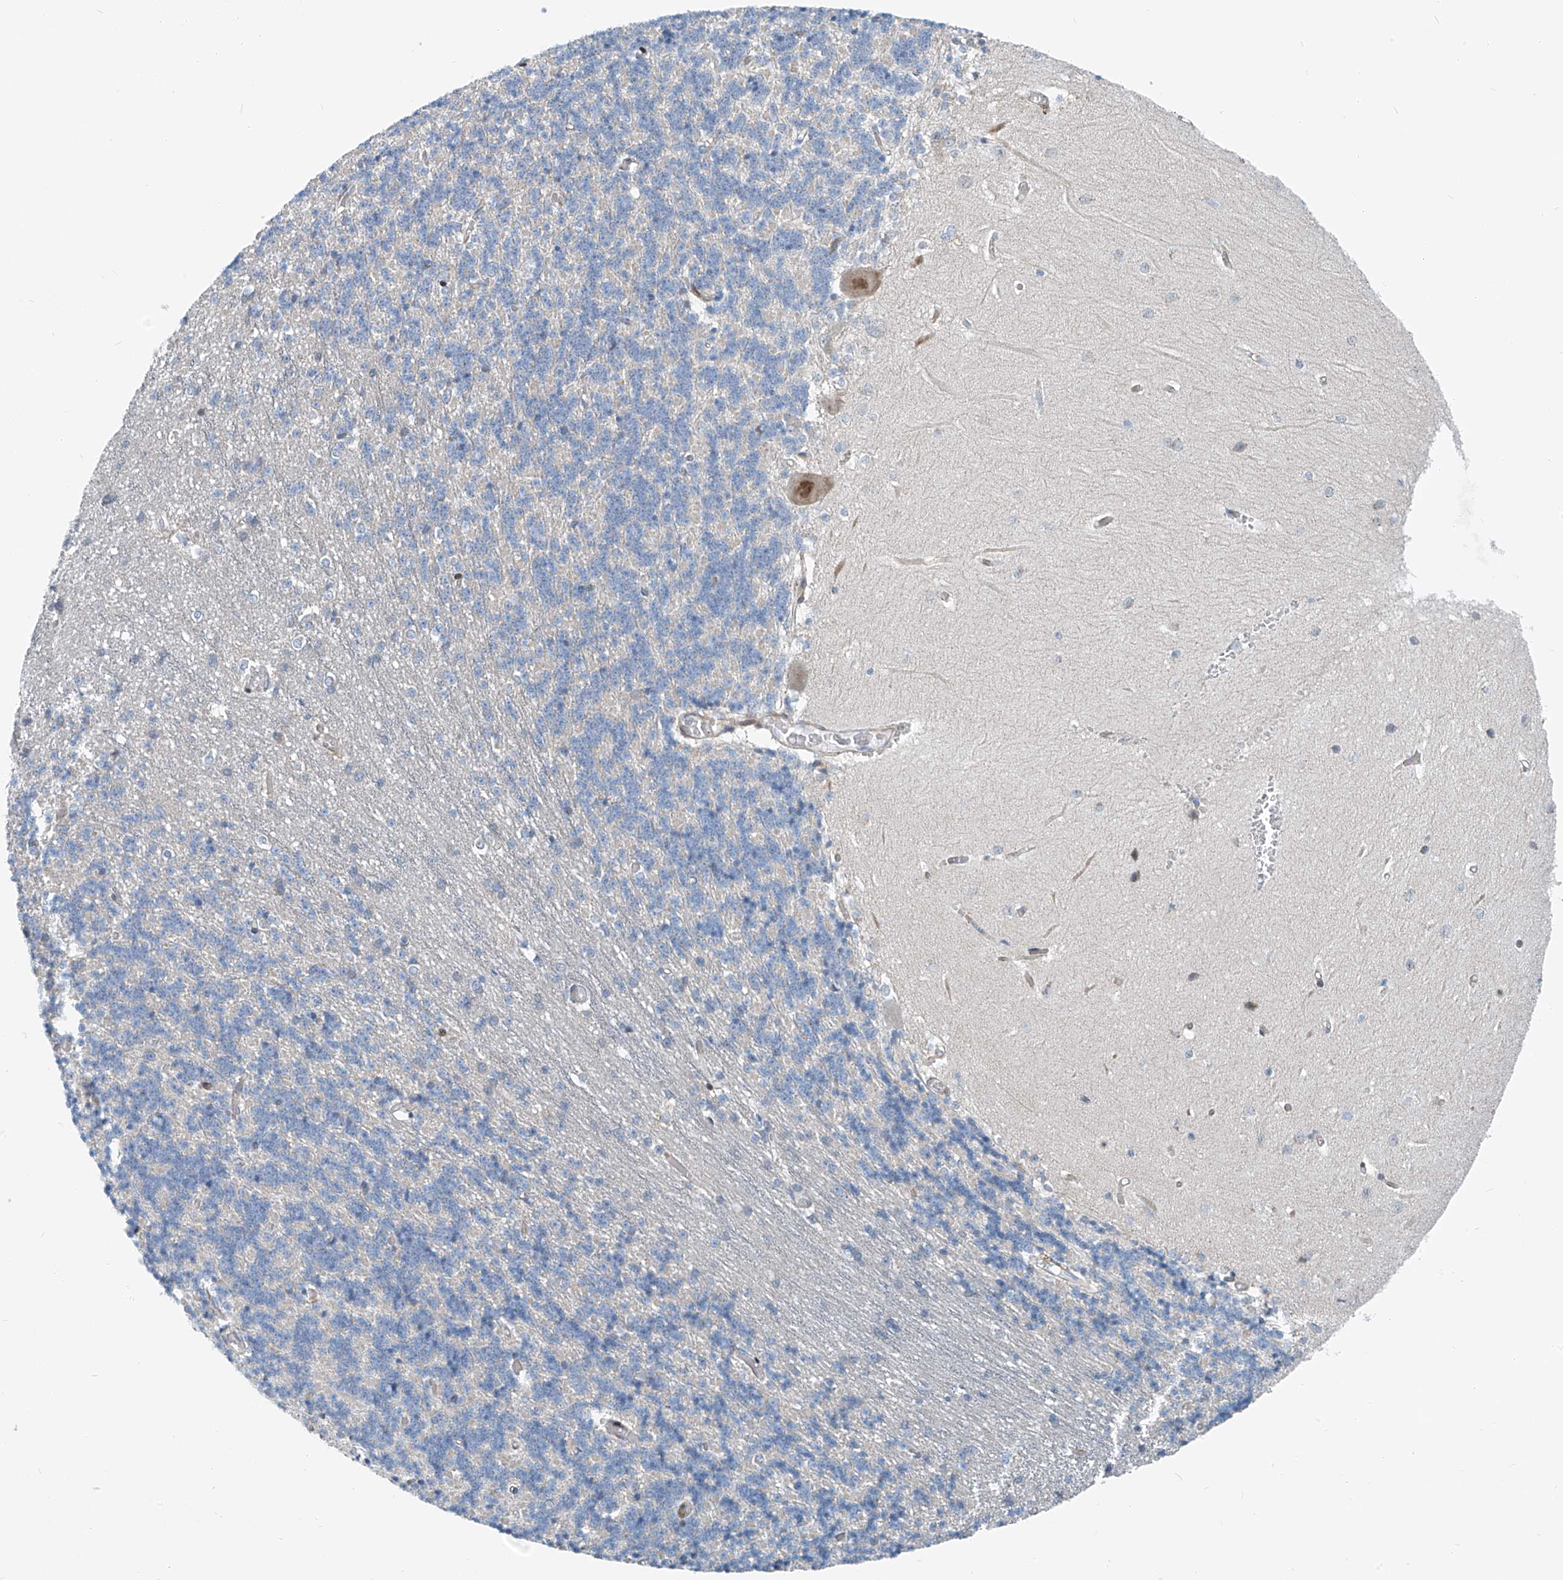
{"staining": {"intensity": "negative", "quantity": "none", "location": "none"}, "tissue": "cerebellum", "cell_type": "Cells in granular layer", "image_type": "normal", "snomed": [{"axis": "morphology", "description": "Normal tissue, NOS"}, {"axis": "topography", "description": "Cerebellum"}], "caption": "High power microscopy histopathology image of an immunohistochemistry histopathology image of normal cerebellum, revealing no significant positivity in cells in granular layer.", "gene": "HIC2", "patient": {"sex": "male", "age": 37}}